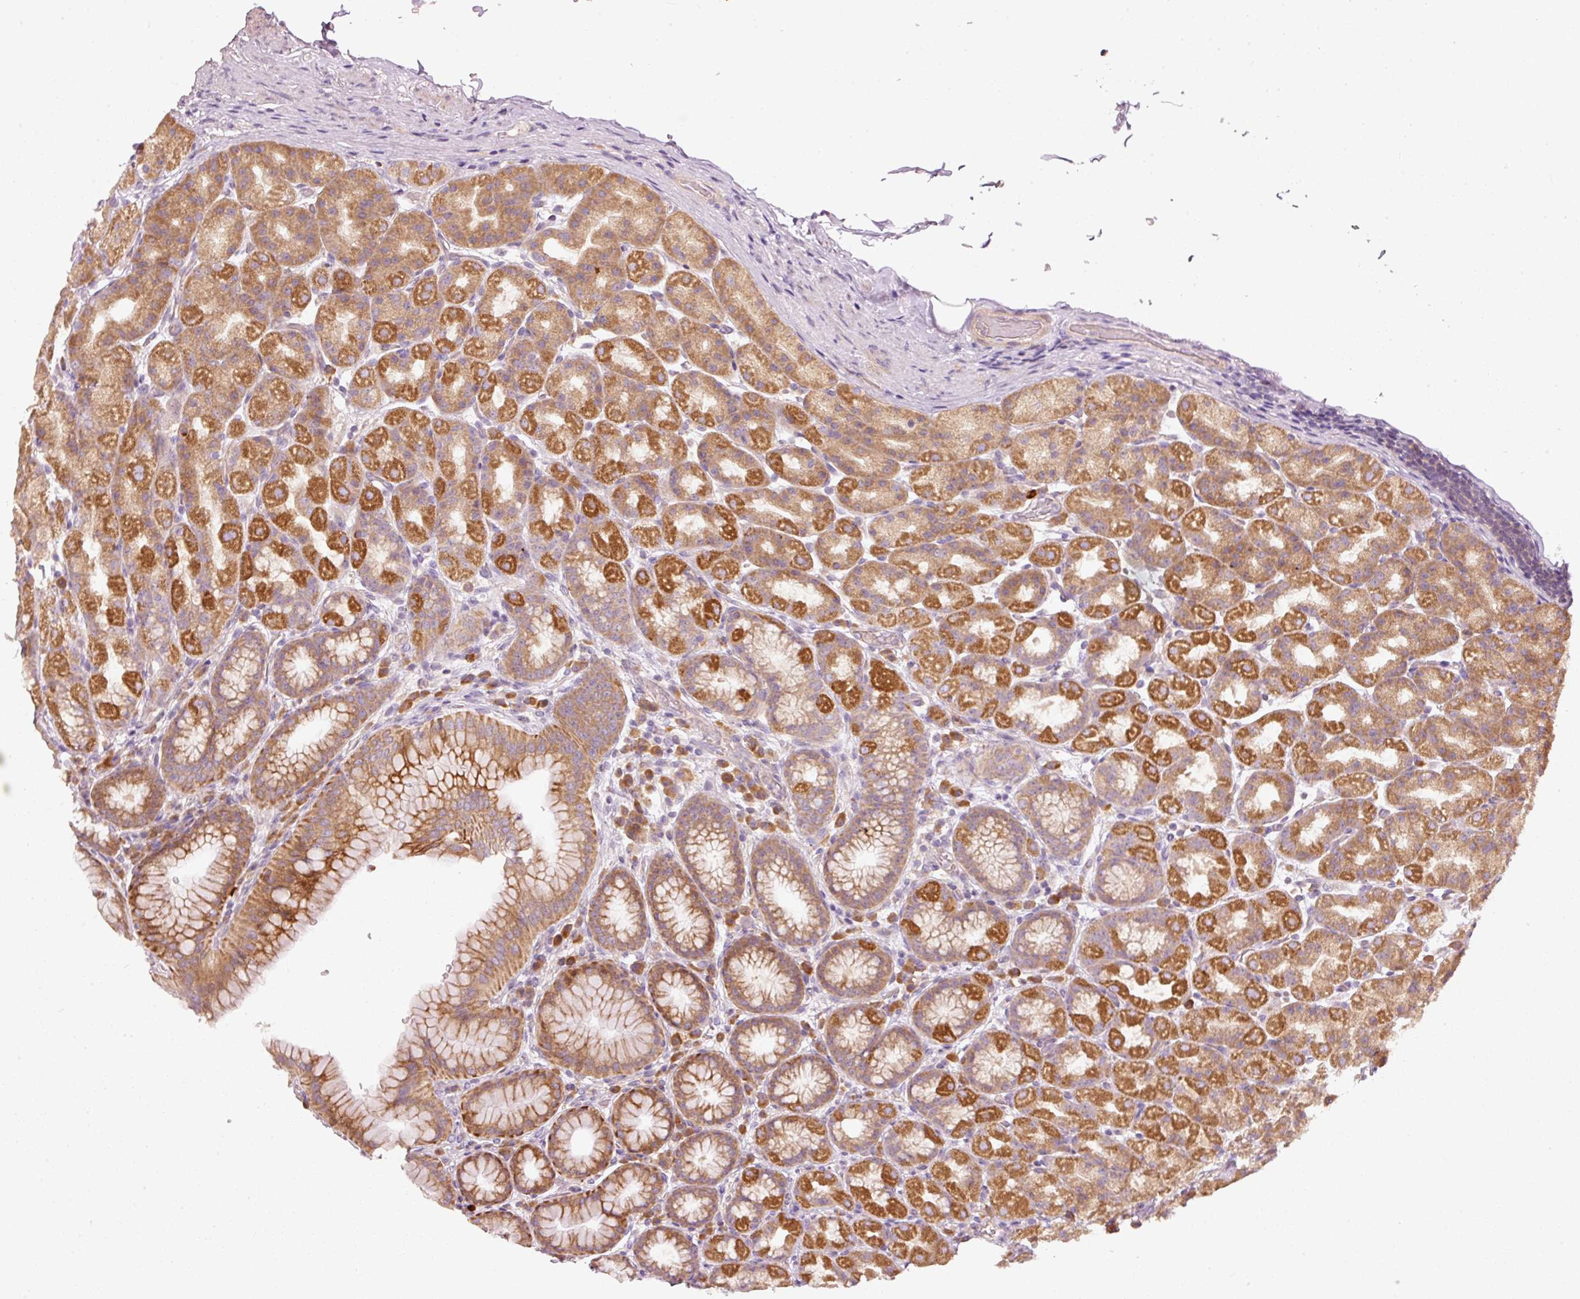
{"staining": {"intensity": "strong", "quantity": "25%-75%", "location": "cytoplasmic/membranous"}, "tissue": "stomach", "cell_type": "Glandular cells", "image_type": "normal", "snomed": [{"axis": "morphology", "description": "Normal tissue, NOS"}, {"axis": "topography", "description": "Stomach, upper"}, {"axis": "topography", "description": "Stomach"}], "caption": "Immunohistochemistry (DAB) staining of normal stomach reveals strong cytoplasmic/membranous protein staining in about 25%-75% of glandular cells. The staining was performed using DAB to visualize the protein expression in brown, while the nuclei were stained in blue with hematoxylin (Magnification: 20x).", "gene": "MAP10", "patient": {"sex": "male", "age": 68}}